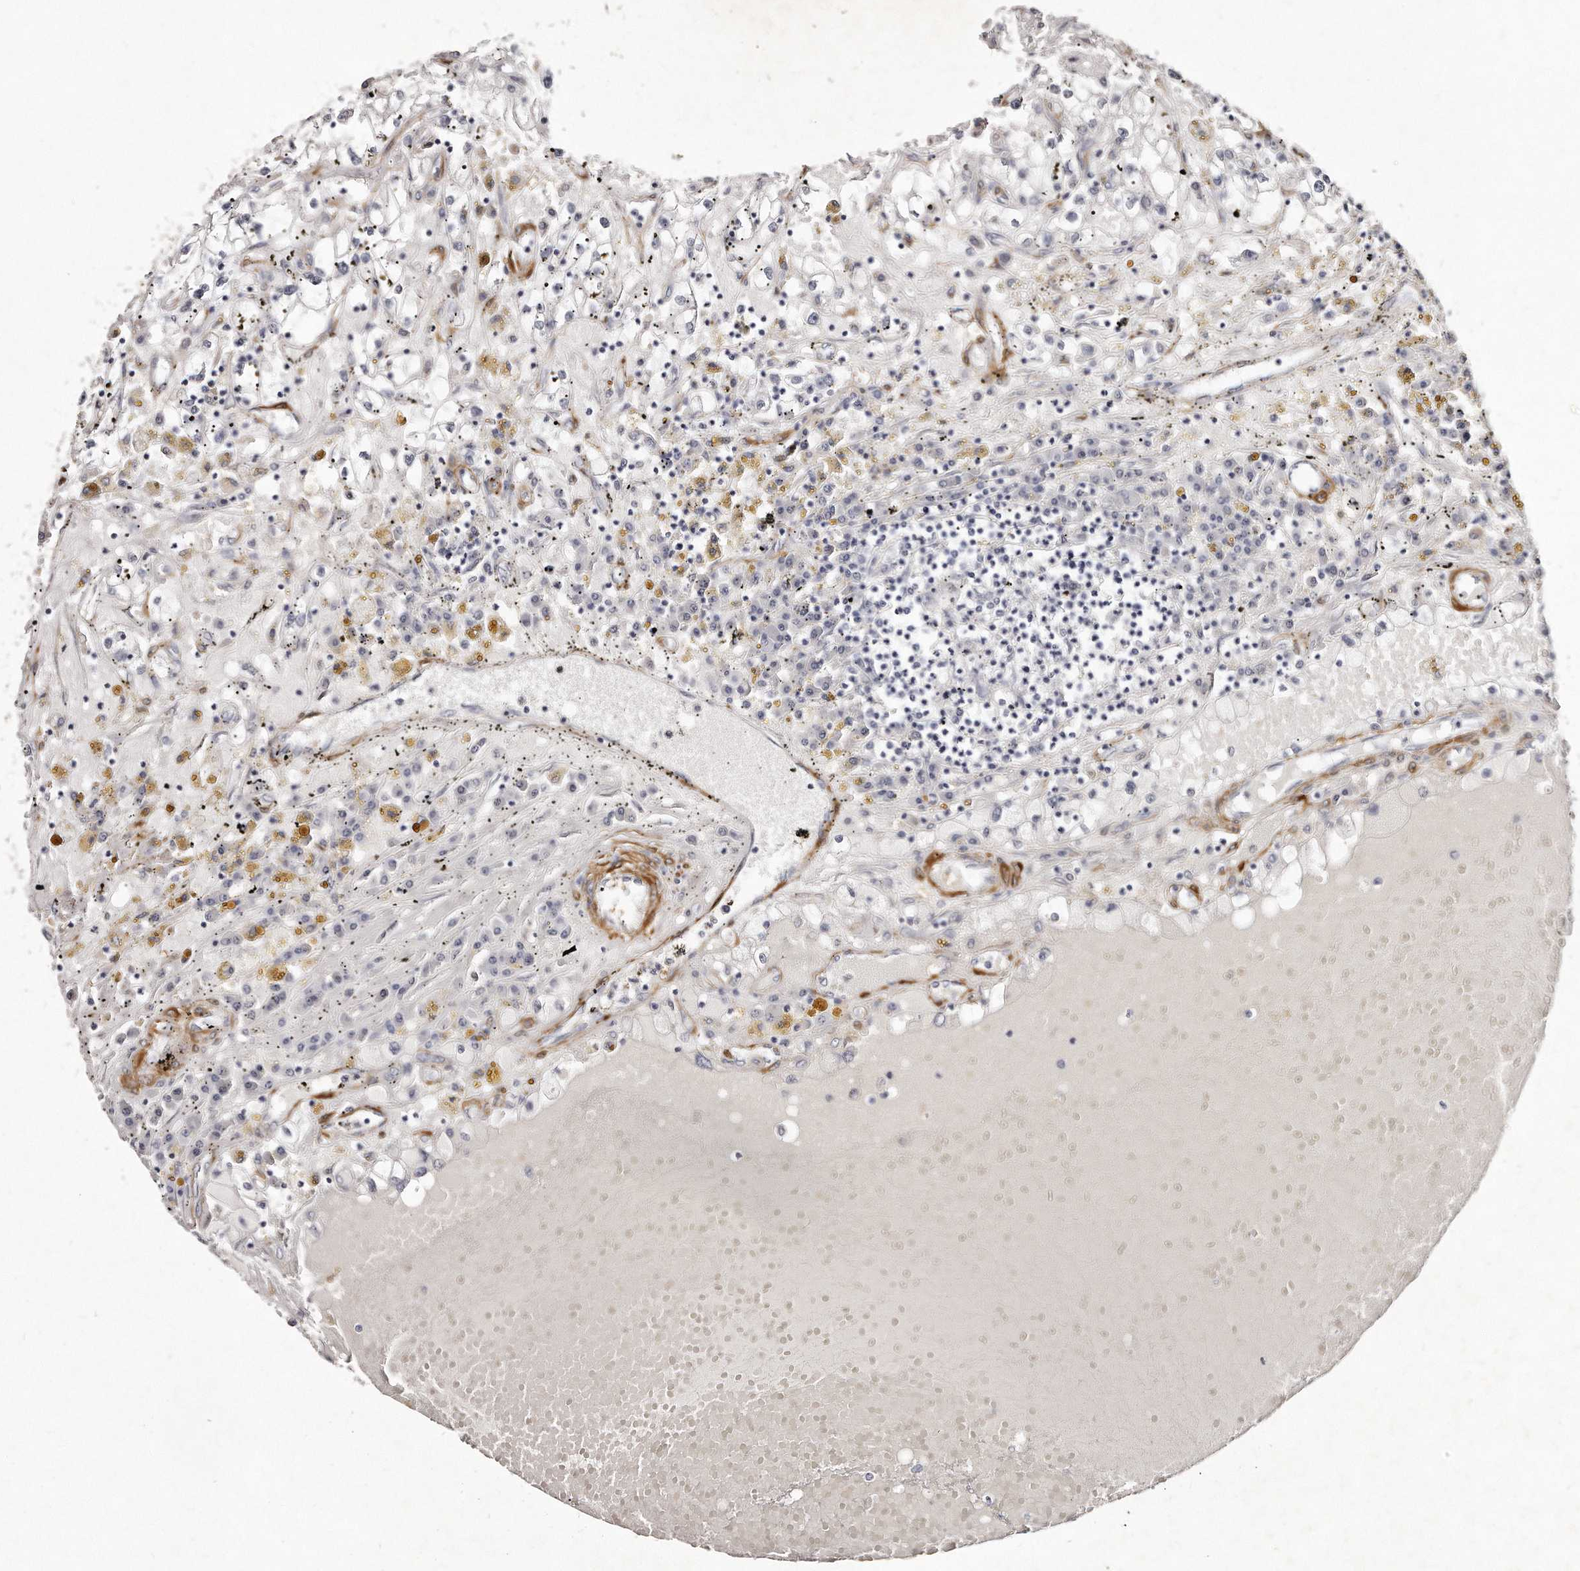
{"staining": {"intensity": "negative", "quantity": "none", "location": "none"}, "tissue": "renal cancer", "cell_type": "Tumor cells", "image_type": "cancer", "snomed": [{"axis": "morphology", "description": "Adenocarcinoma, NOS"}, {"axis": "topography", "description": "Kidney"}], "caption": "Histopathology image shows no protein expression in tumor cells of renal cancer tissue.", "gene": "LMOD1", "patient": {"sex": "male", "age": 56}}